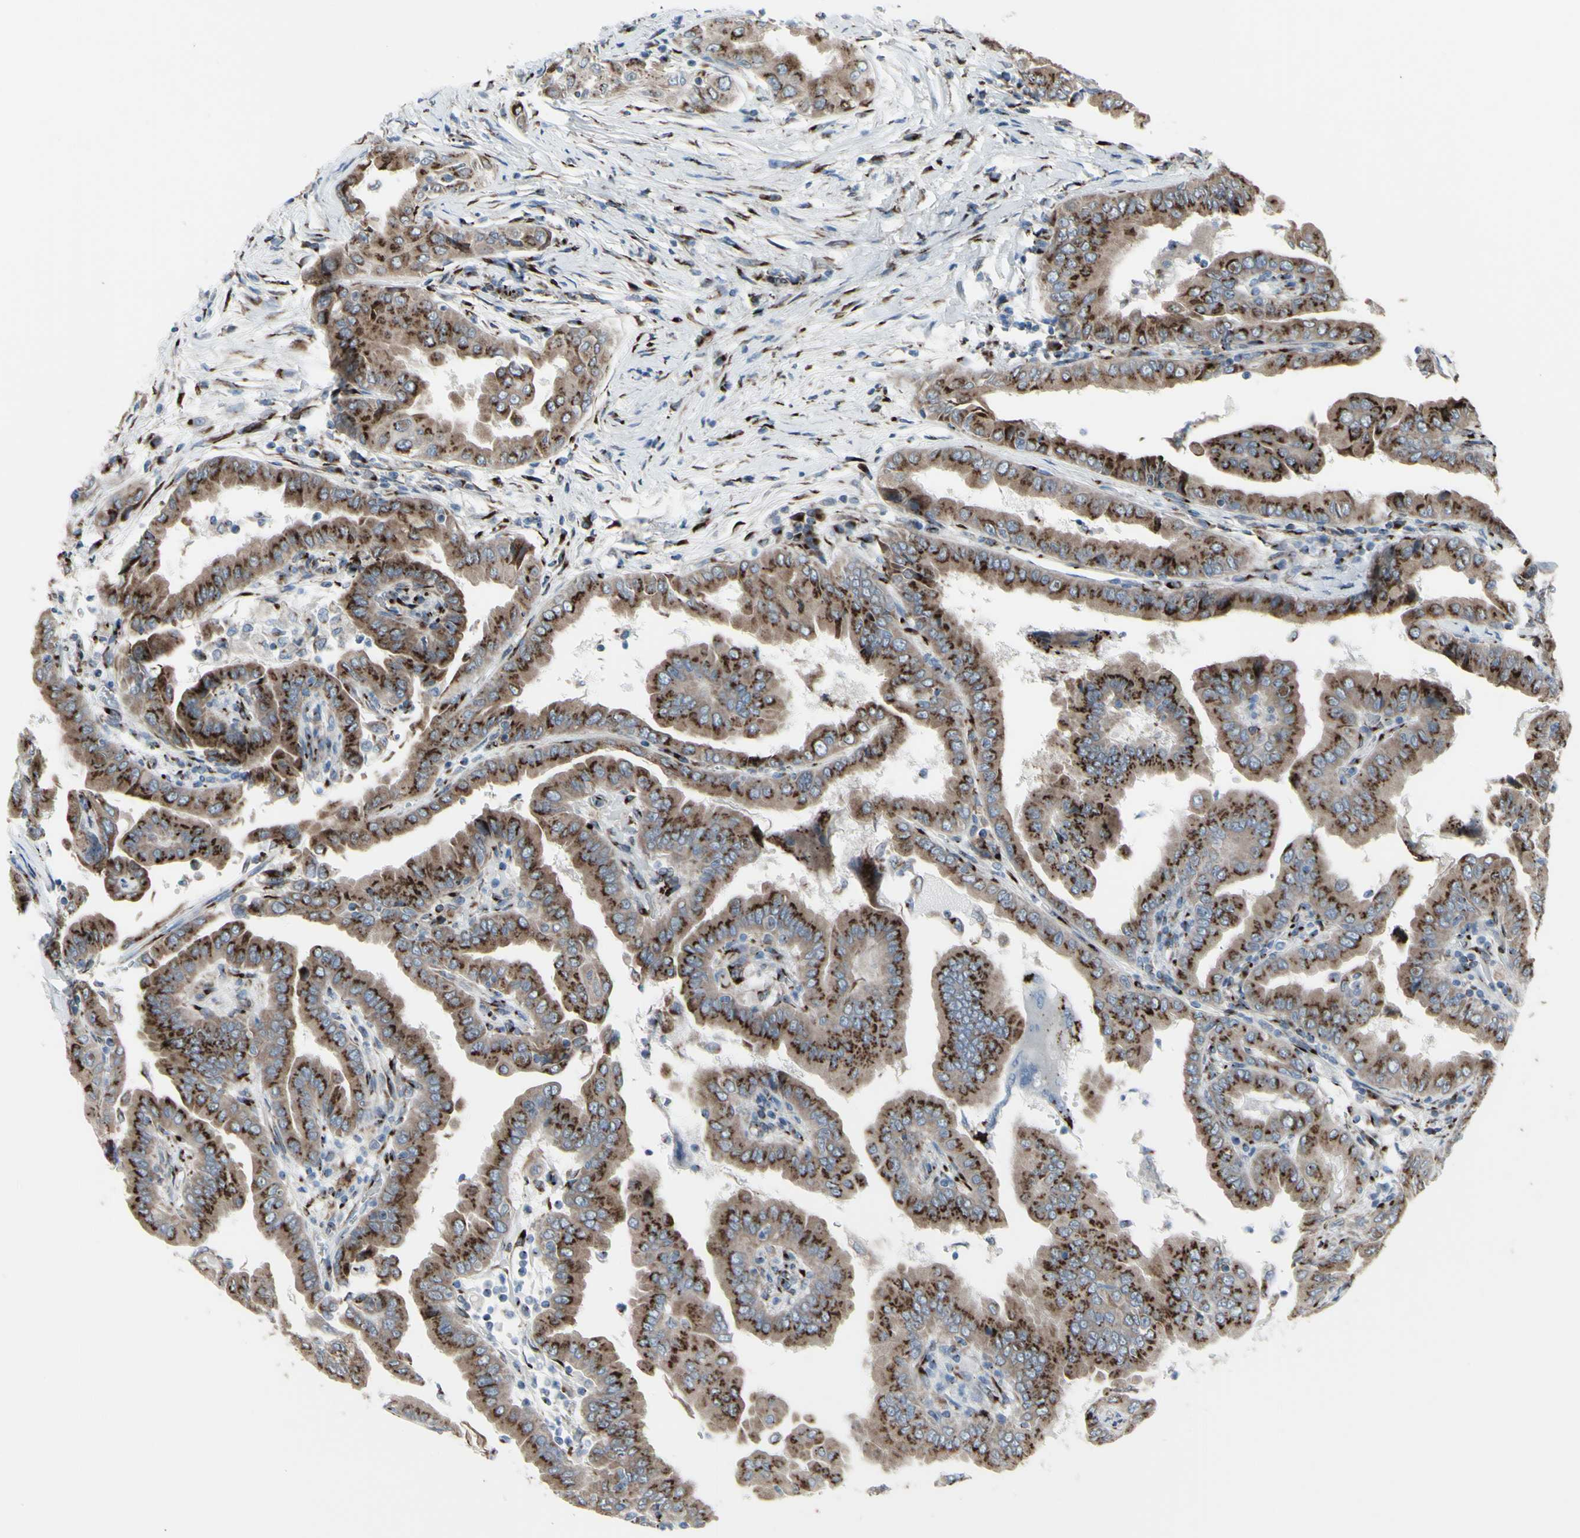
{"staining": {"intensity": "strong", "quantity": ">75%", "location": "cytoplasmic/membranous"}, "tissue": "thyroid cancer", "cell_type": "Tumor cells", "image_type": "cancer", "snomed": [{"axis": "morphology", "description": "Papillary adenocarcinoma, NOS"}, {"axis": "topography", "description": "Thyroid gland"}], "caption": "This image exhibits papillary adenocarcinoma (thyroid) stained with immunohistochemistry (IHC) to label a protein in brown. The cytoplasmic/membranous of tumor cells show strong positivity for the protein. Nuclei are counter-stained blue.", "gene": "GLG1", "patient": {"sex": "male", "age": 33}}